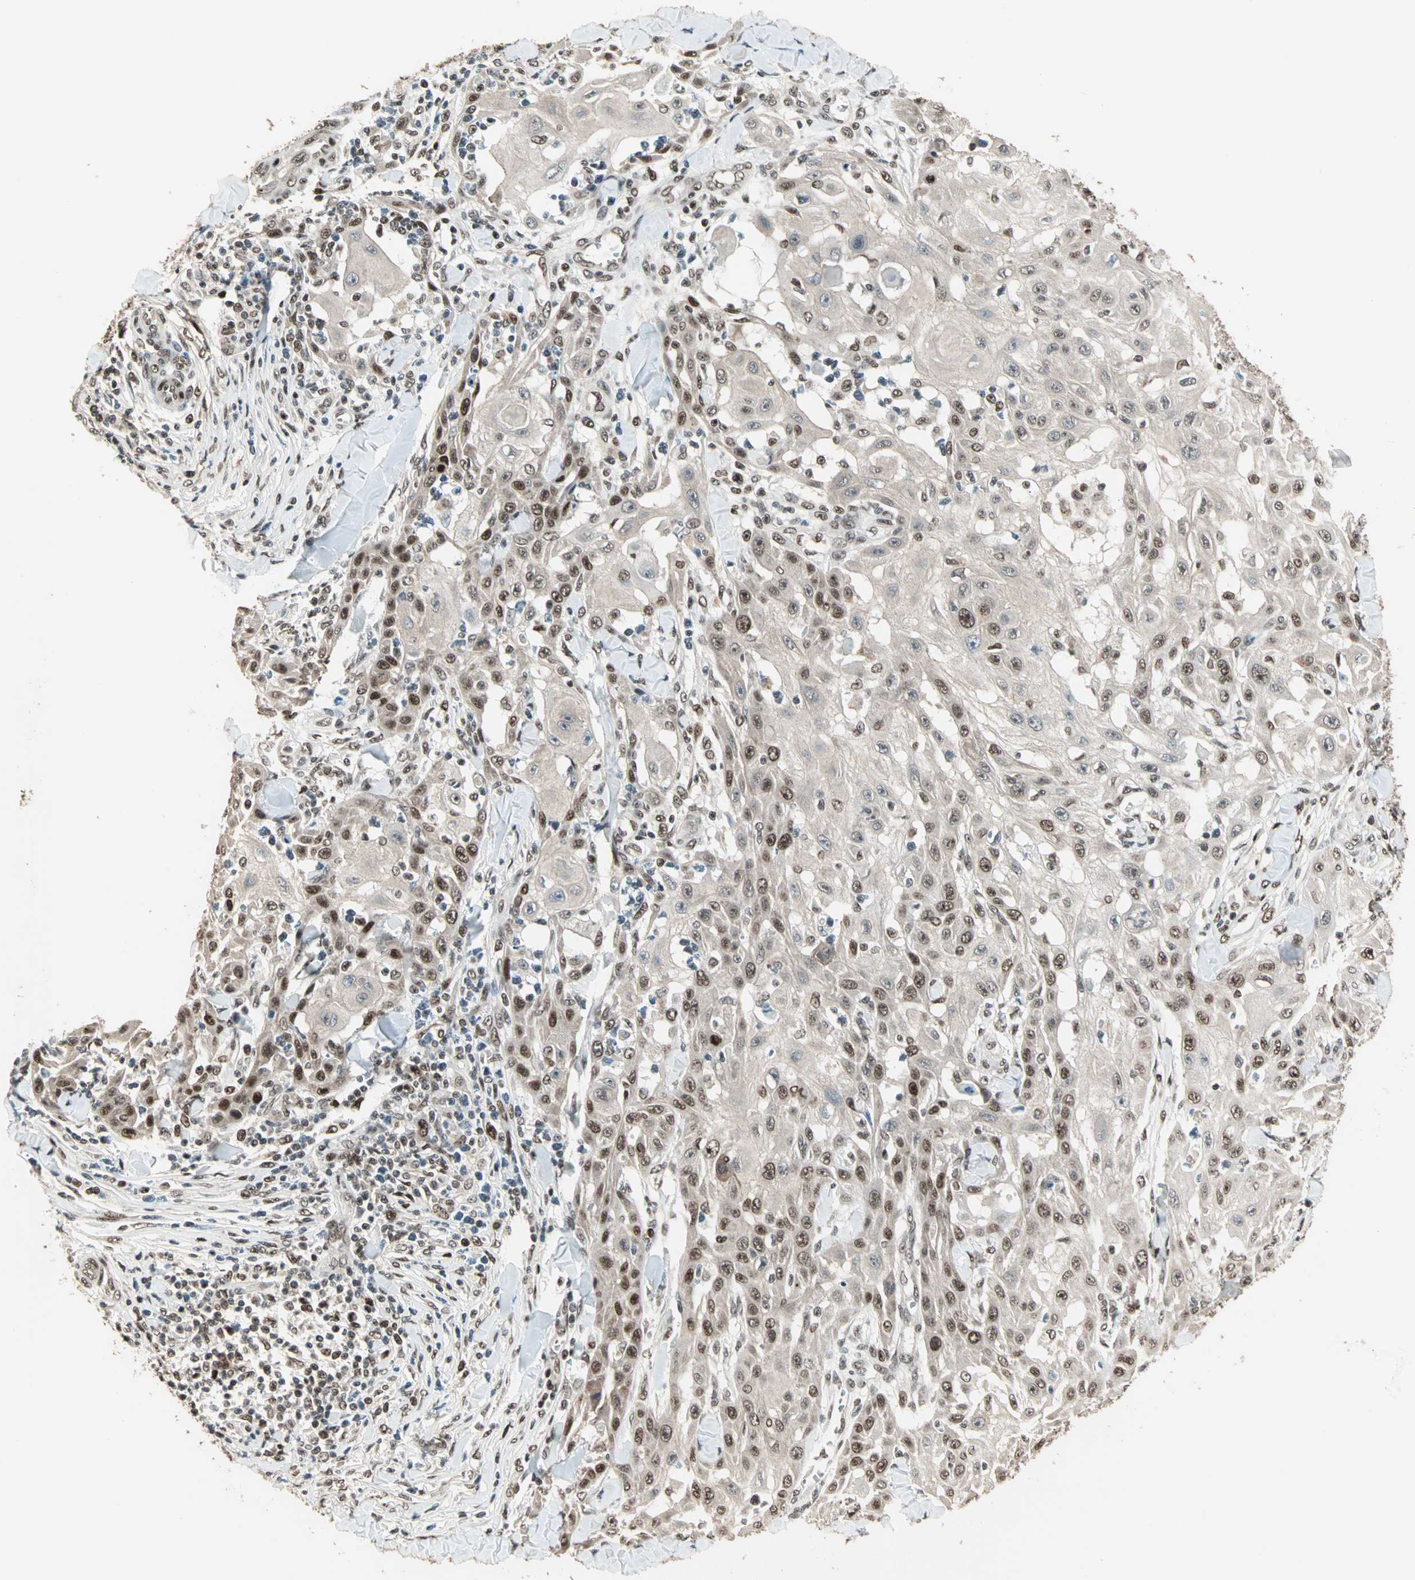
{"staining": {"intensity": "strong", "quantity": ">75%", "location": "nuclear"}, "tissue": "skin cancer", "cell_type": "Tumor cells", "image_type": "cancer", "snomed": [{"axis": "morphology", "description": "Squamous cell carcinoma, NOS"}, {"axis": "topography", "description": "Skin"}], "caption": "Skin squamous cell carcinoma stained for a protein exhibits strong nuclear positivity in tumor cells.", "gene": "MDC1", "patient": {"sex": "male", "age": 24}}